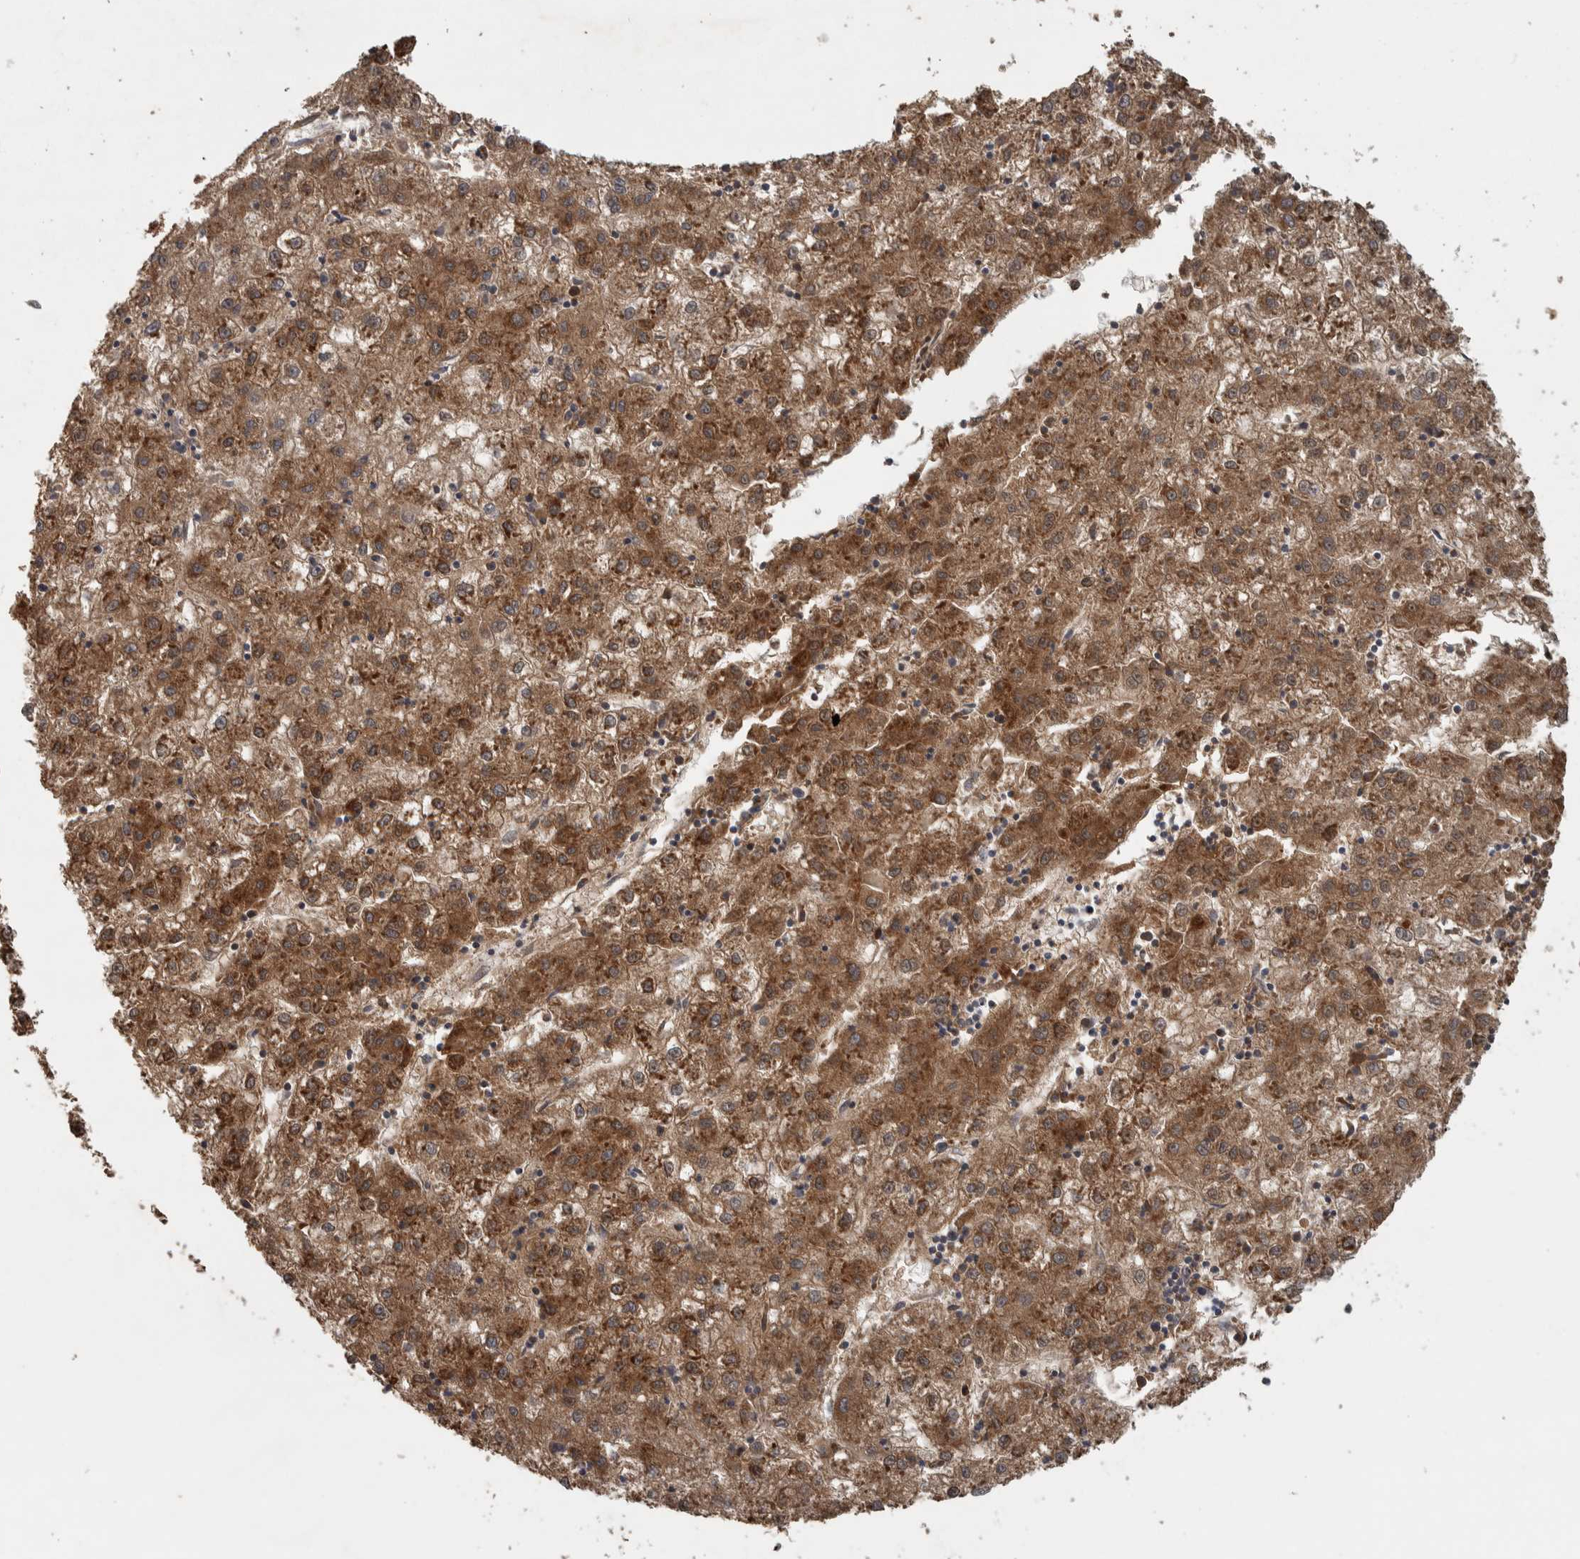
{"staining": {"intensity": "strong", "quantity": ">75%", "location": "cytoplasmic/membranous"}, "tissue": "liver cancer", "cell_type": "Tumor cells", "image_type": "cancer", "snomed": [{"axis": "morphology", "description": "Carcinoma, Hepatocellular, NOS"}, {"axis": "topography", "description": "Liver"}], "caption": "Hepatocellular carcinoma (liver) stained with DAB immunohistochemistry demonstrates high levels of strong cytoplasmic/membranous expression in about >75% of tumor cells.", "gene": "ERAL1", "patient": {"sex": "male", "age": 72}}